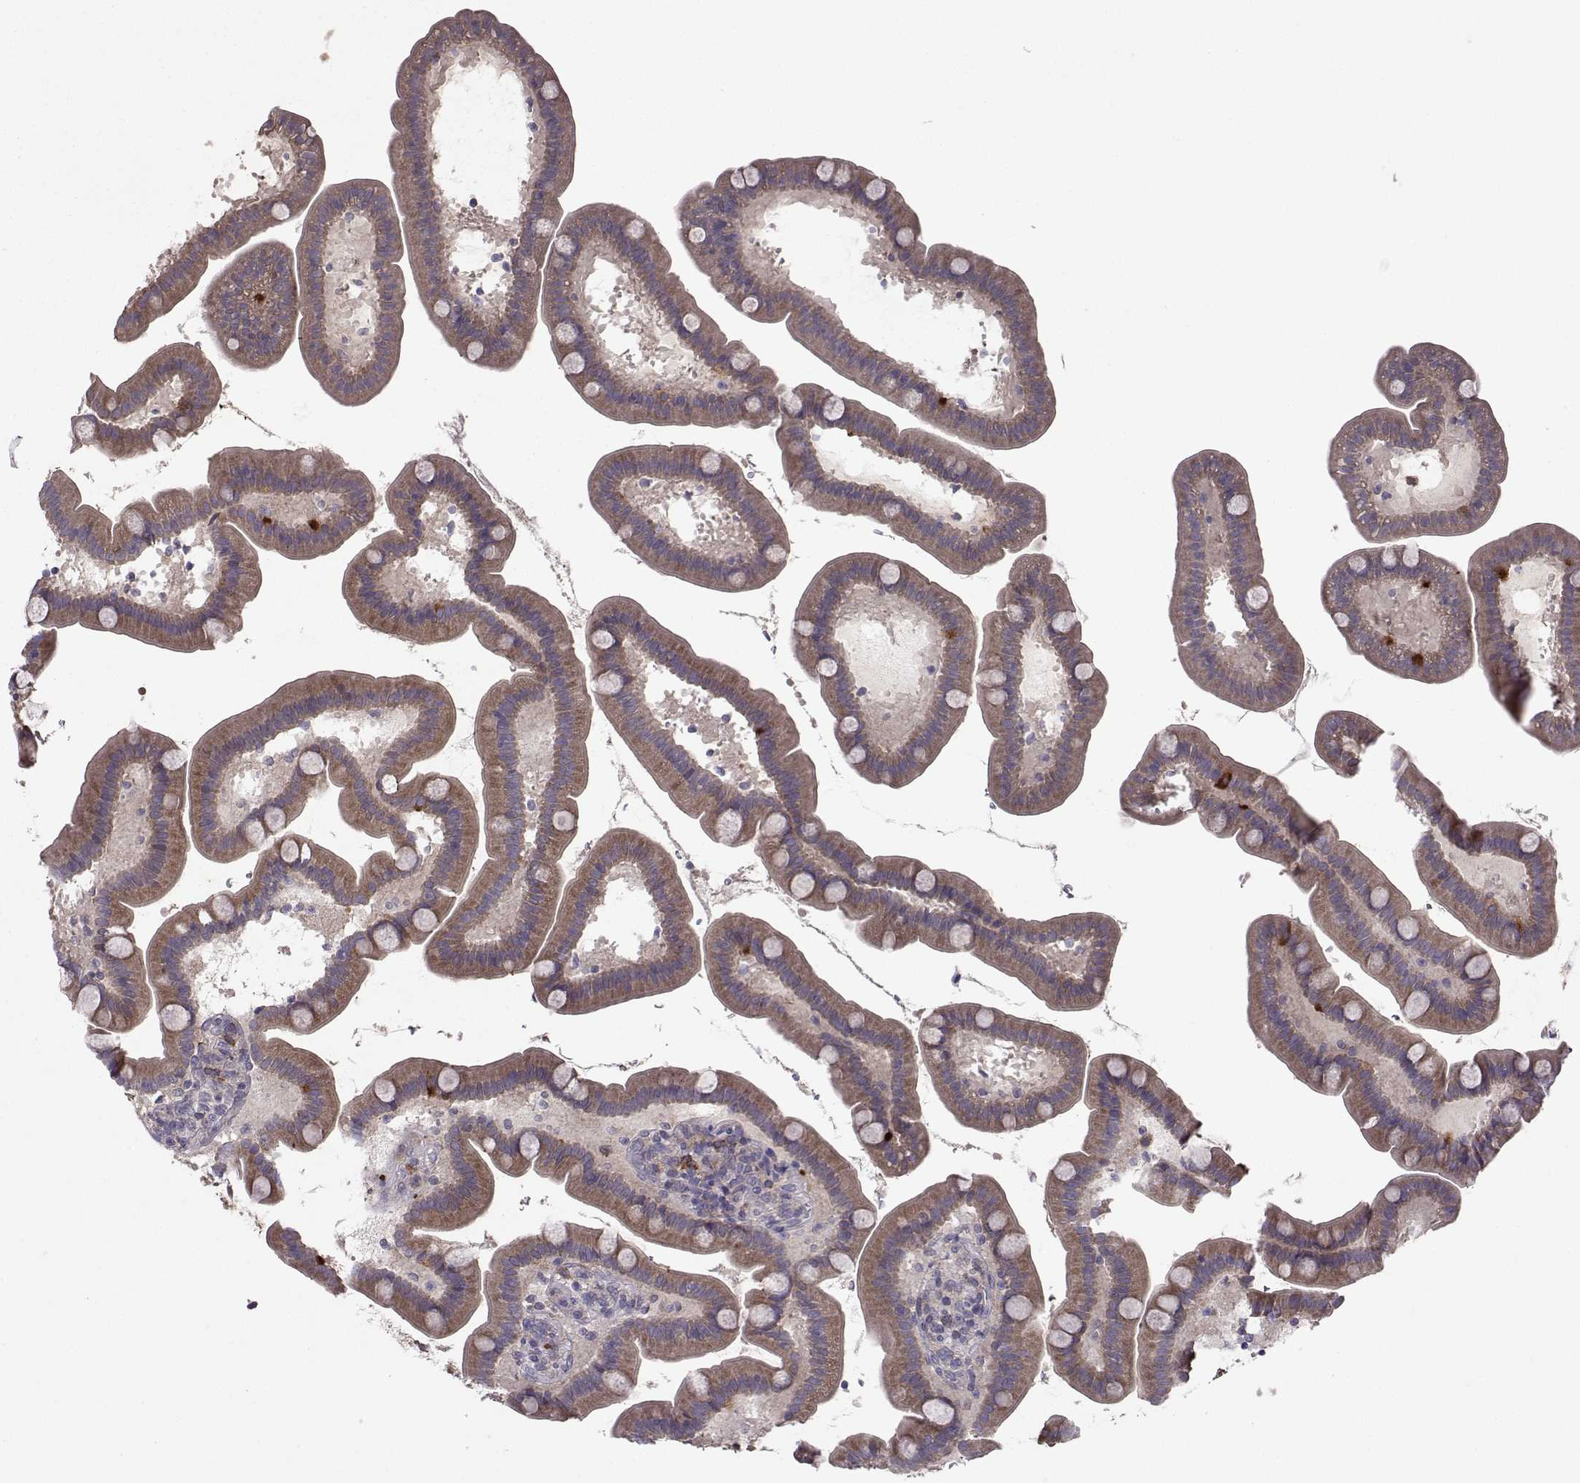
{"staining": {"intensity": "moderate", "quantity": ">75%", "location": "cytoplasmic/membranous"}, "tissue": "small intestine", "cell_type": "Glandular cells", "image_type": "normal", "snomed": [{"axis": "morphology", "description": "Normal tissue, NOS"}, {"axis": "topography", "description": "Small intestine"}], "caption": "IHC micrograph of unremarkable small intestine: small intestine stained using IHC exhibits medium levels of moderate protein expression localized specifically in the cytoplasmic/membranous of glandular cells, appearing as a cytoplasmic/membranous brown color.", "gene": "STXBP5", "patient": {"sex": "male", "age": 66}}